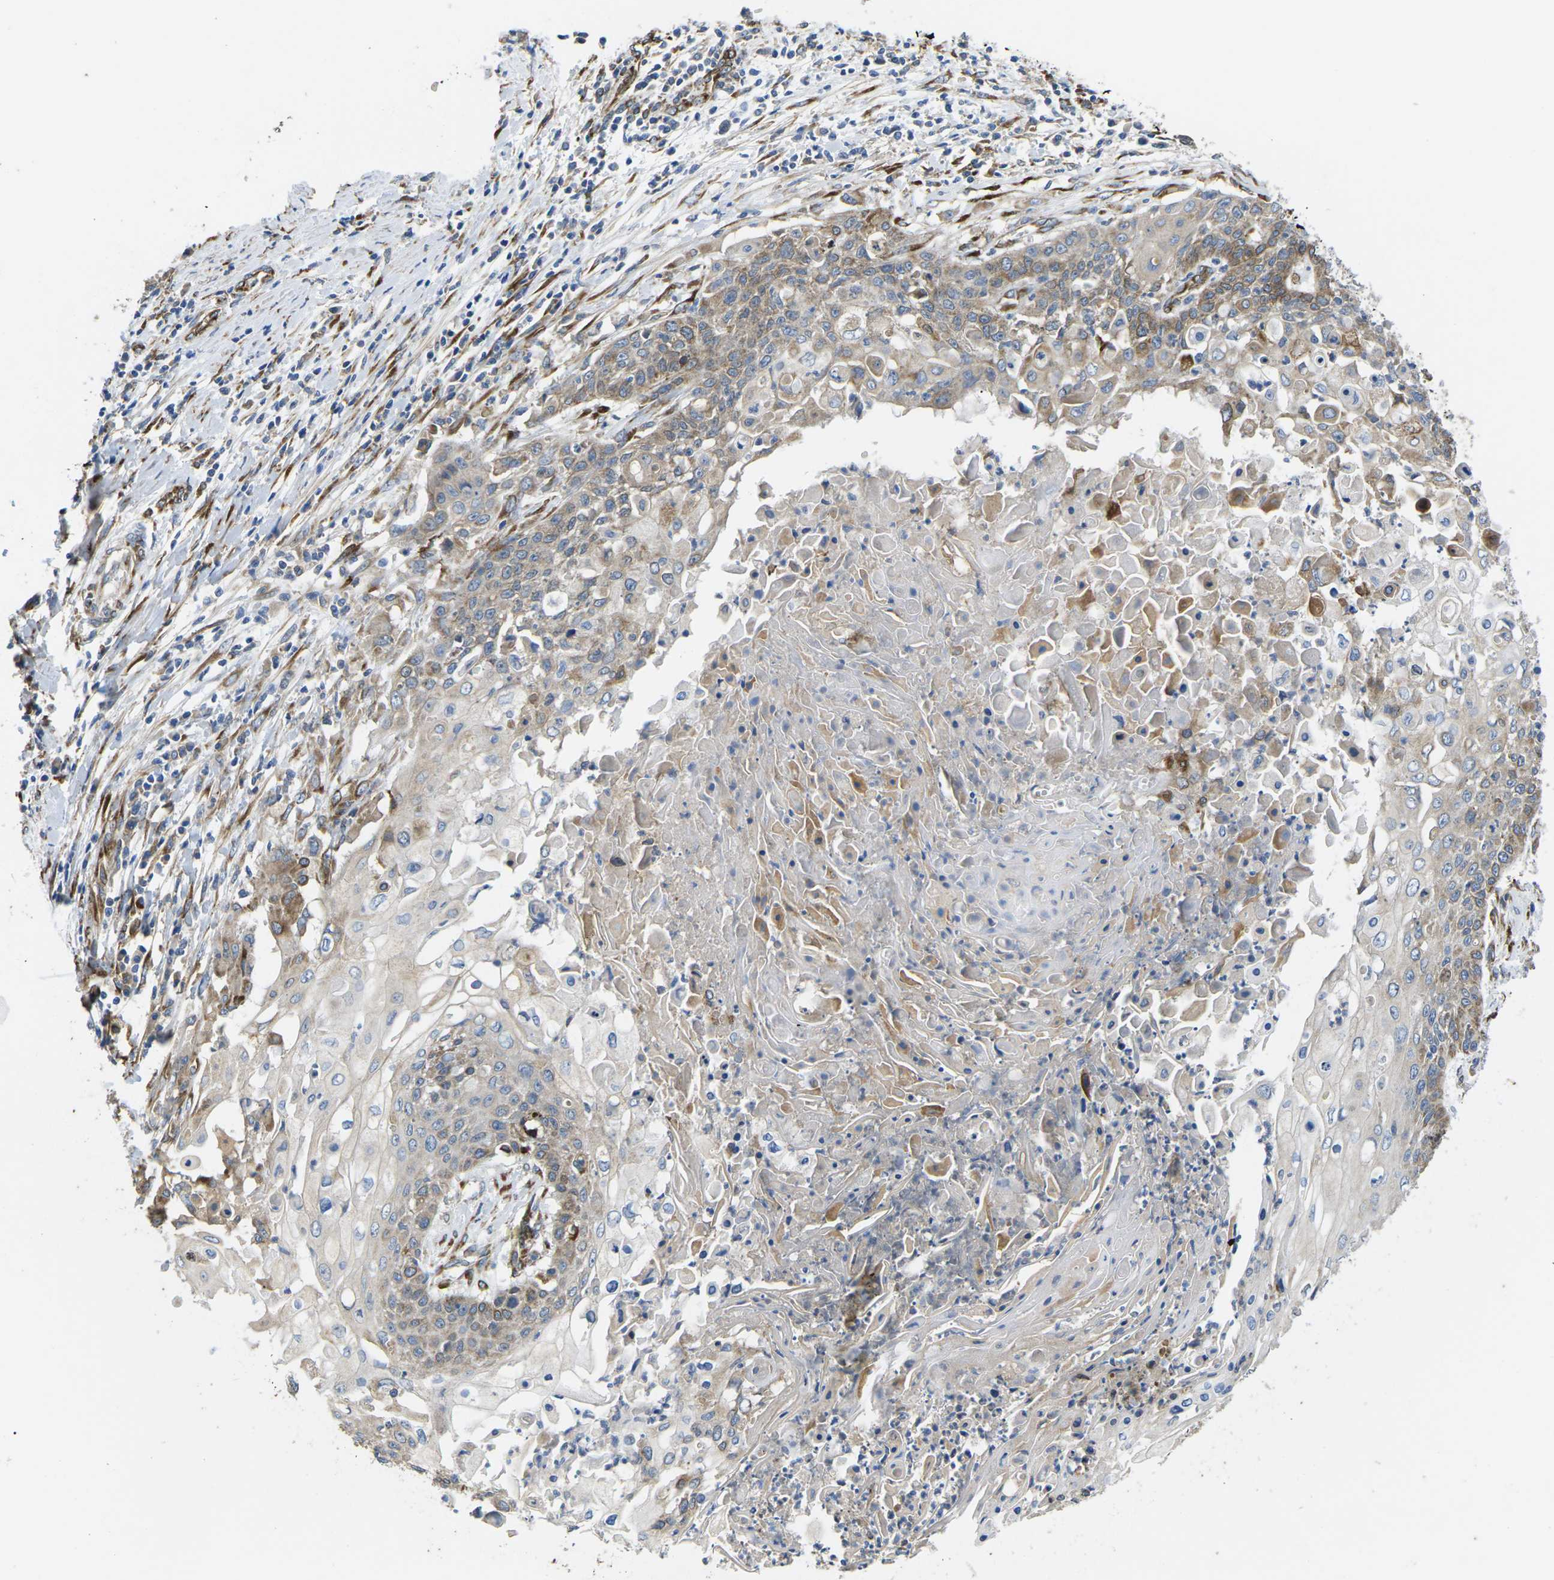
{"staining": {"intensity": "moderate", "quantity": "<25%", "location": "cytoplasmic/membranous"}, "tissue": "cervical cancer", "cell_type": "Tumor cells", "image_type": "cancer", "snomed": [{"axis": "morphology", "description": "Squamous cell carcinoma, NOS"}, {"axis": "topography", "description": "Cervix"}], "caption": "Cervical squamous cell carcinoma tissue shows moderate cytoplasmic/membranous expression in approximately <25% of tumor cells, visualized by immunohistochemistry.", "gene": "PDZD8", "patient": {"sex": "female", "age": 39}}